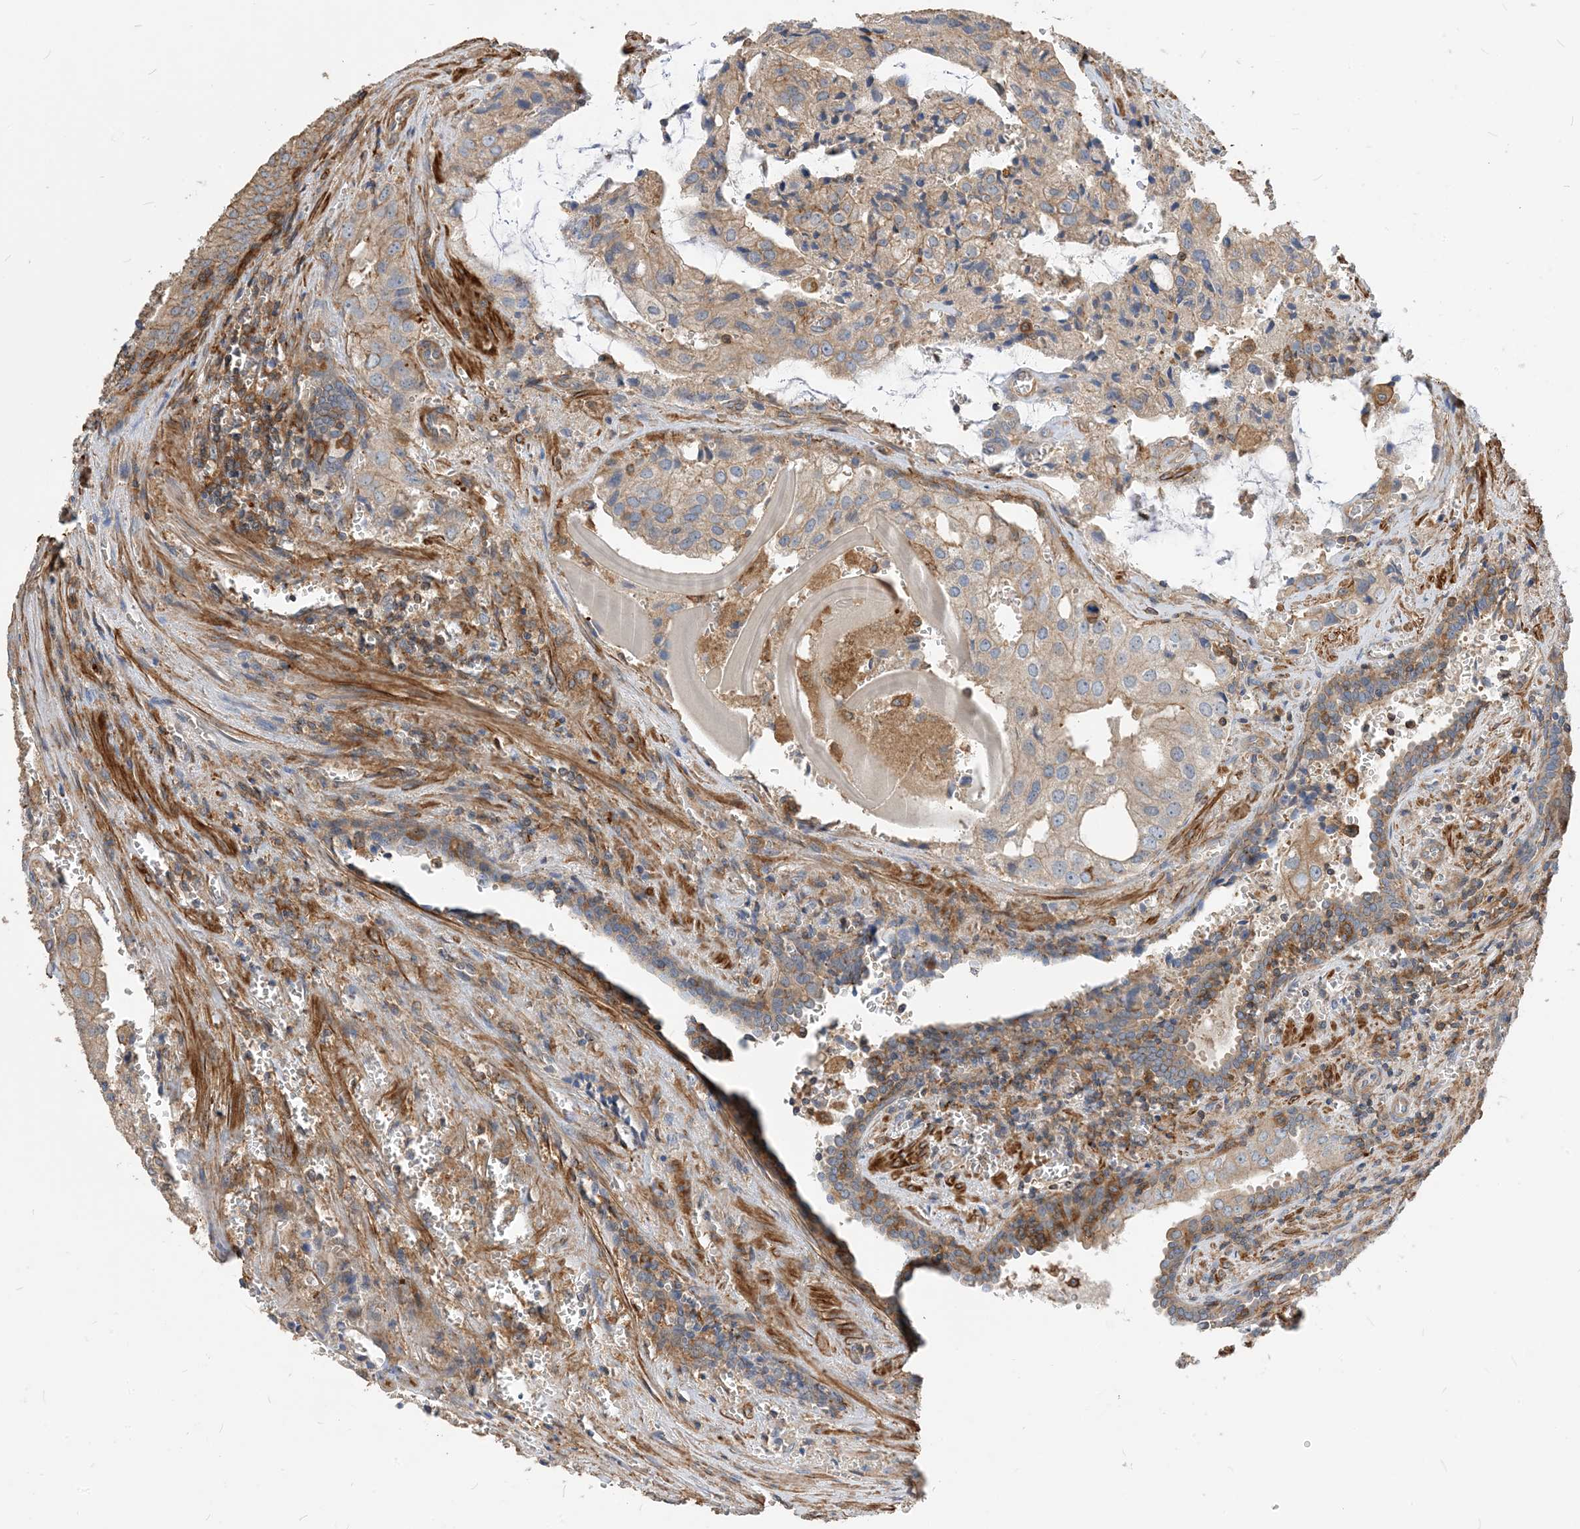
{"staining": {"intensity": "moderate", "quantity": "25%-75%", "location": "cytoplasmic/membranous"}, "tissue": "prostate cancer", "cell_type": "Tumor cells", "image_type": "cancer", "snomed": [{"axis": "morphology", "description": "Adenocarcinoma, High grade"}, {"axis": "topography", "description": "Prostate"}], "caption": "Immunohistochemical staining of prostate cancer displays medium levels of moderate cytoplasmic/membranous protein expression in about 25%-75% of tumor cells.", "gene": "PARVG", "patient": {"sex": "male", "age": 68}}